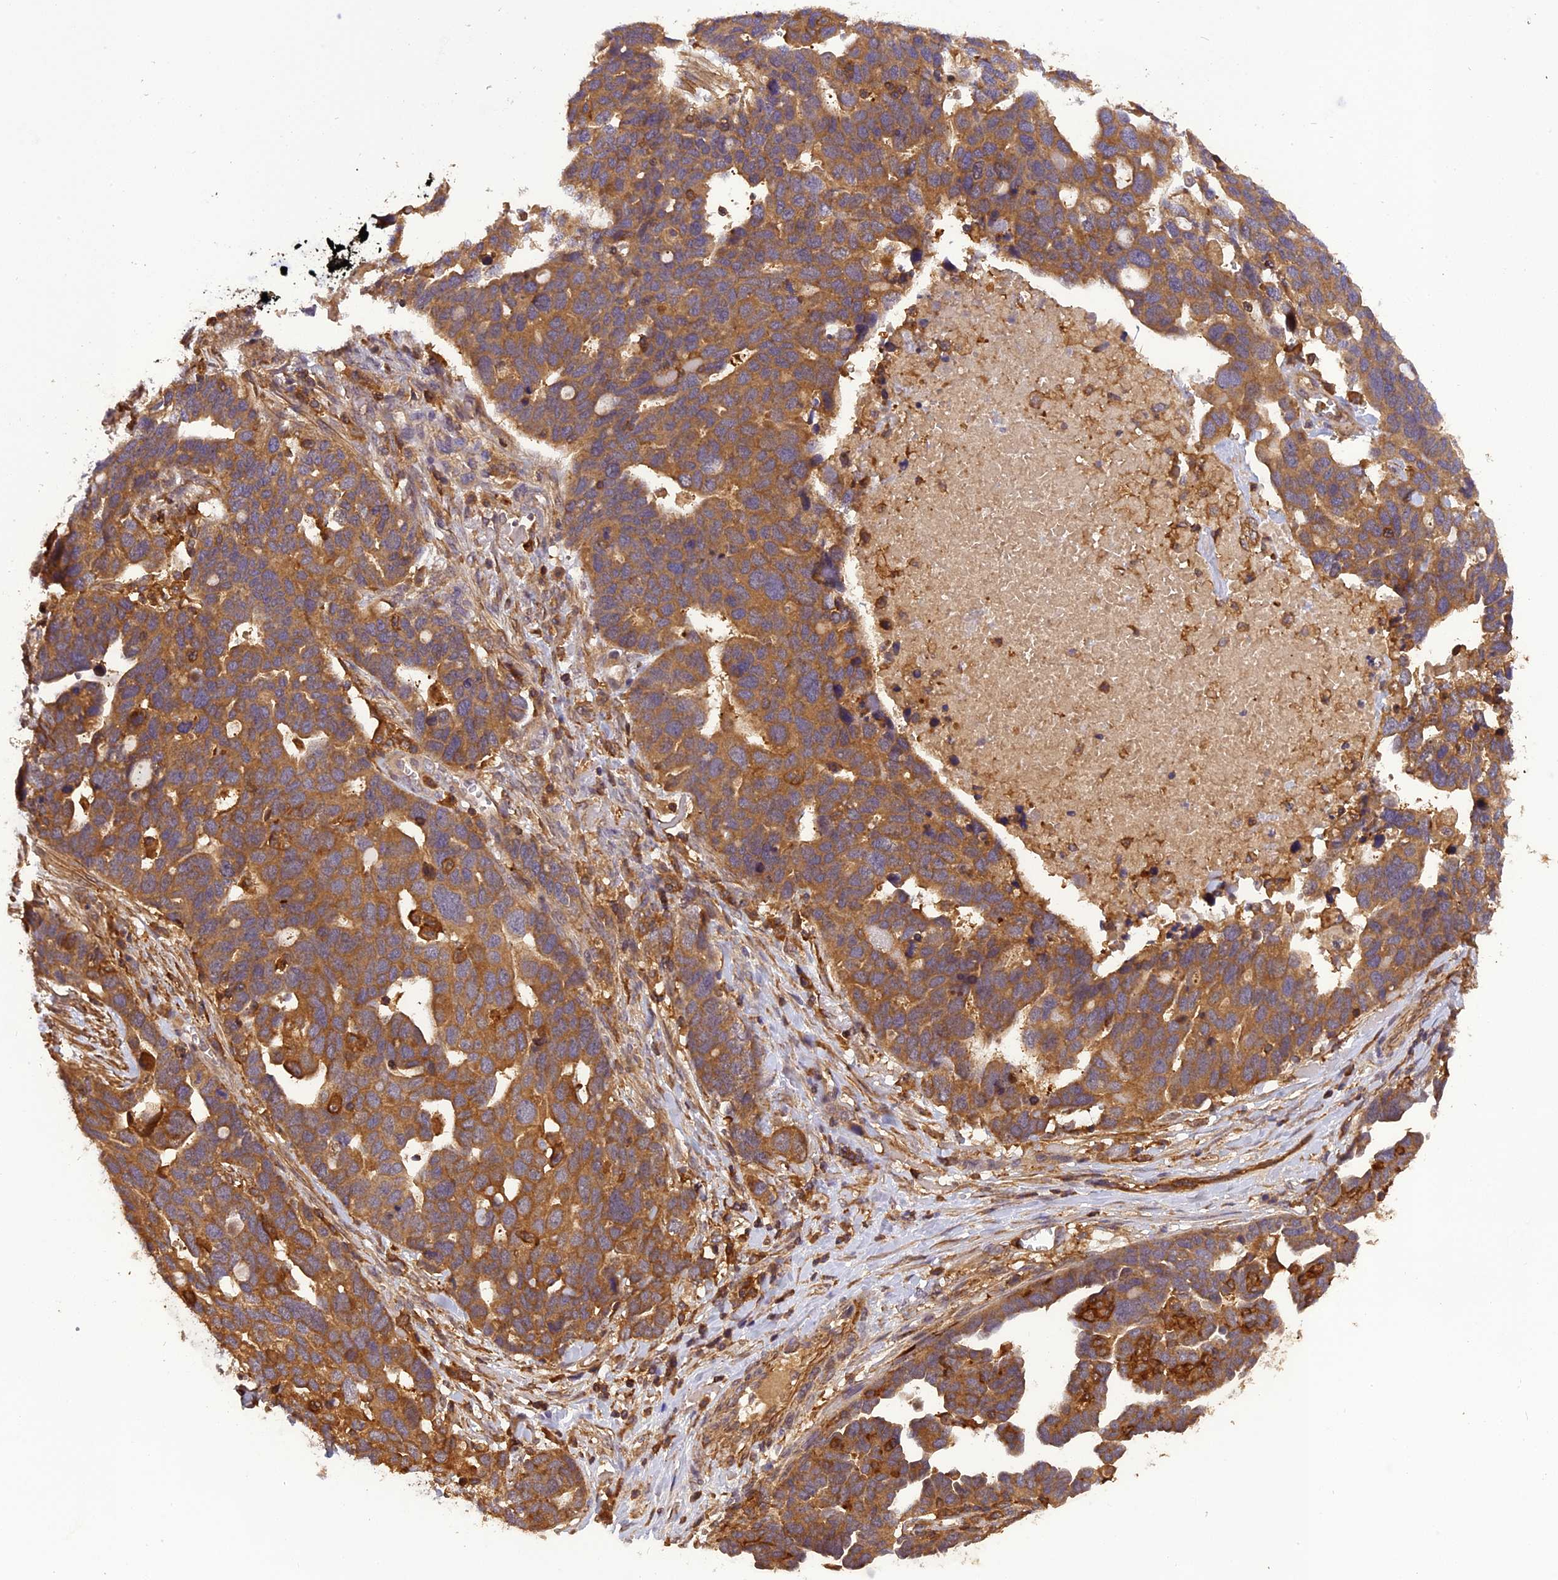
{"staining": {"intensity": "moderate", "quantity": ">75%", "location": "cytoplasmic/membranous"}, "tissue": "ovarian cancer", "cell_type": "Tumor cells", "image_type": "cancer", "snomed": [{"axis": "morphology", "description": "Cystadenocarcinoma, serous, NOS"}, {"axis": "topography", "description": "Ovary"}], "caption": "Protein expression analysis of ovarian serous cystadenocarcinoma reveals moderate cytoplasmic/membranous positivity in about >75% of tumor cells. (DAB IHC, brown staining for protein, blue staining for nuclei).", "gene": "STOML1", "patient": {"sex": "female", "age": 54}}